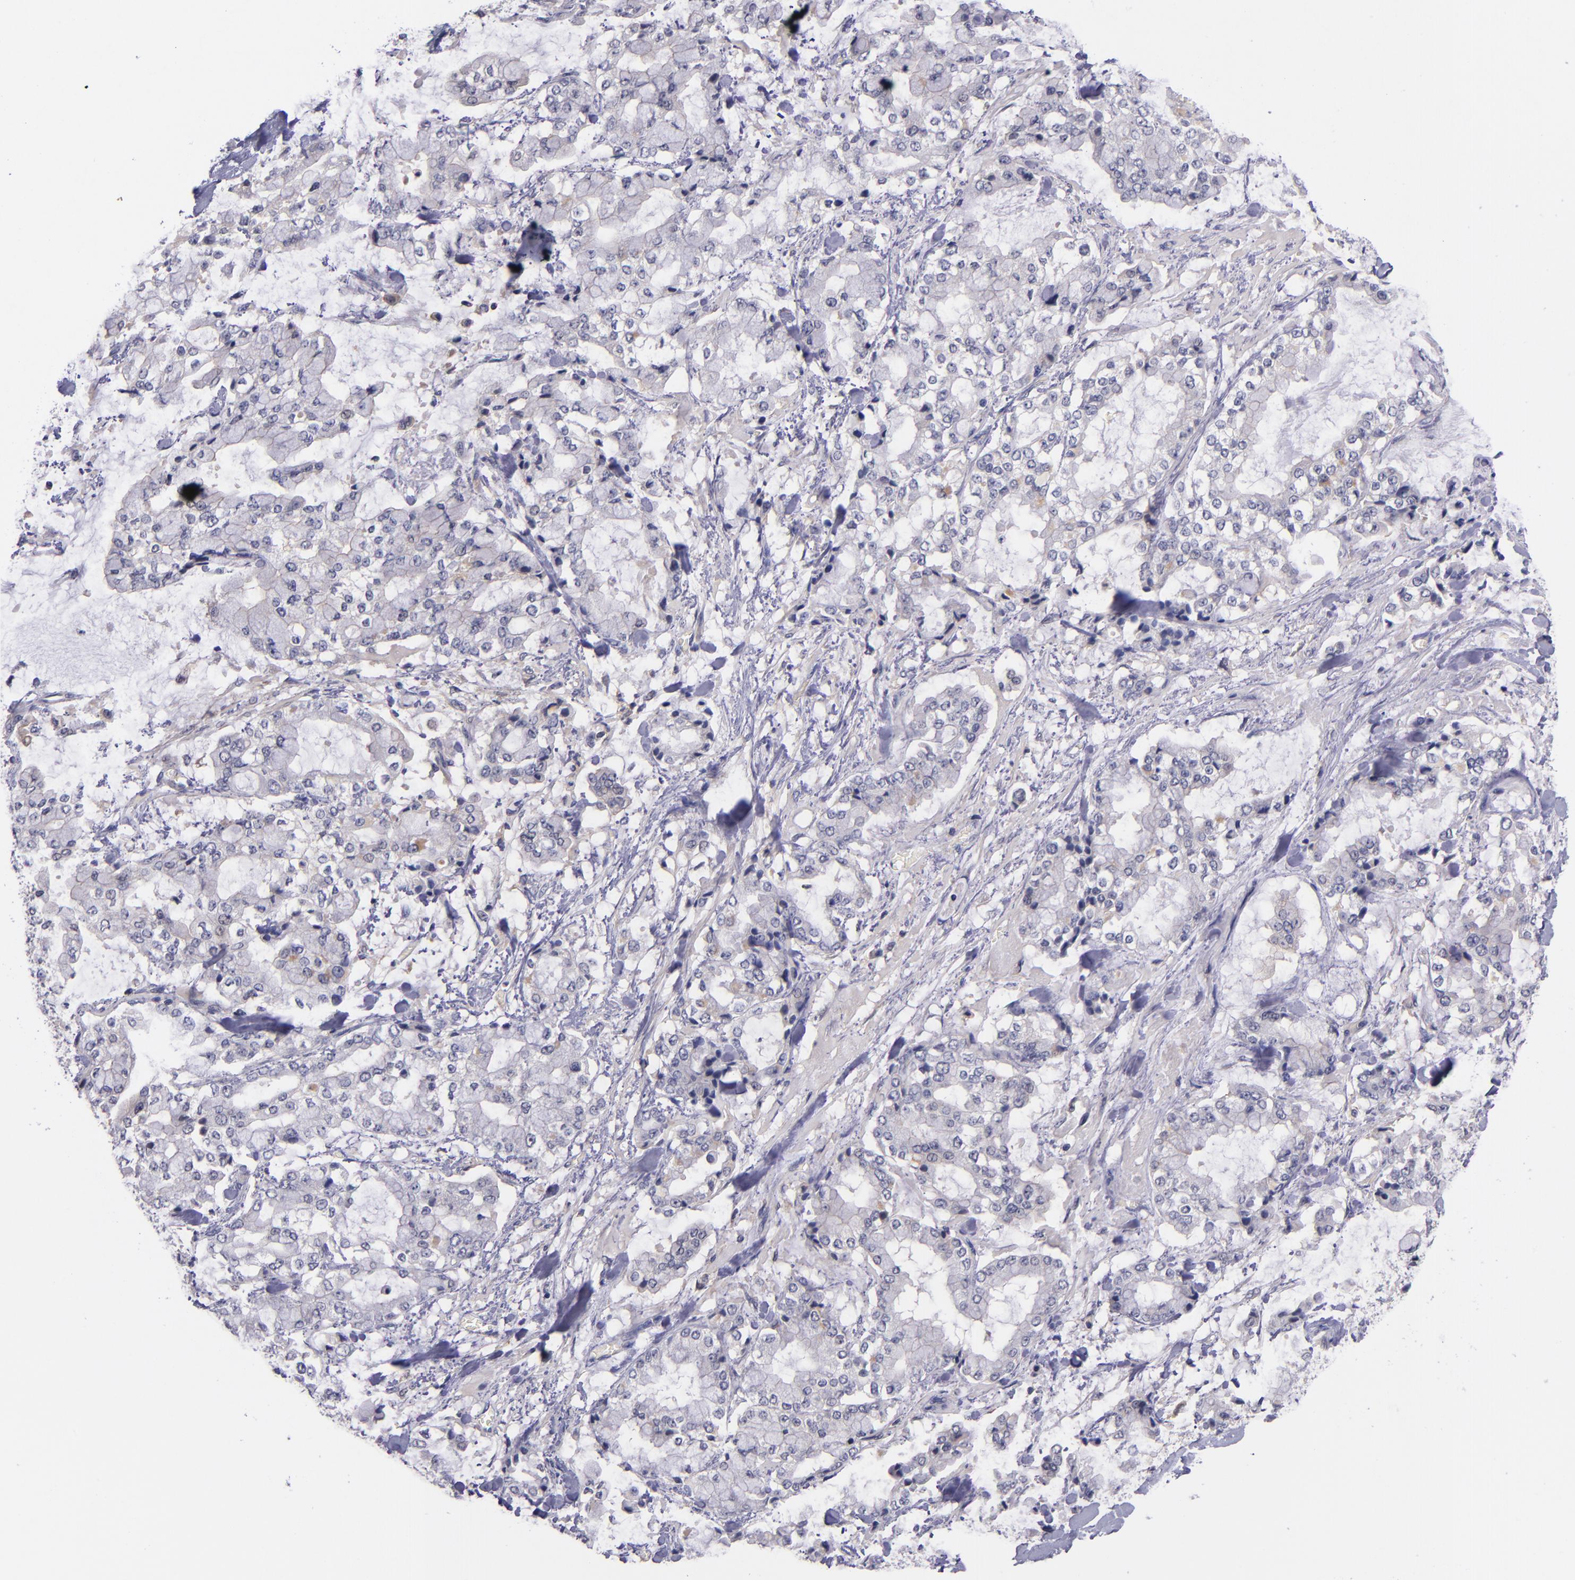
{"staining": {"intensity": "weak", "quantity": "<25%", "location": "cytoplasmic/membranous"}, "tissue": "stomach cancer", "cell_type": "Tumor cells", "image_type": "cancer", "snomed": [{"axis": "morphology", "description": "Normal tissue, NOS"}, {"axis": "morphology", "description": "Adenocarcinoma, NOS"}, {"axis": "topography", "description": "Stomach, upper"}, {"axis": "topography", "description": "Stomach"}], "caption": "A high-resolution photomicrograph shows immunohistochemistry (IHC) staining of stomach cancer (adenocarcinoma), which demonstrates no significant expression in tumor cells.", "gene": "RBP4", "patient": {"sex": "male", "age": 76}}